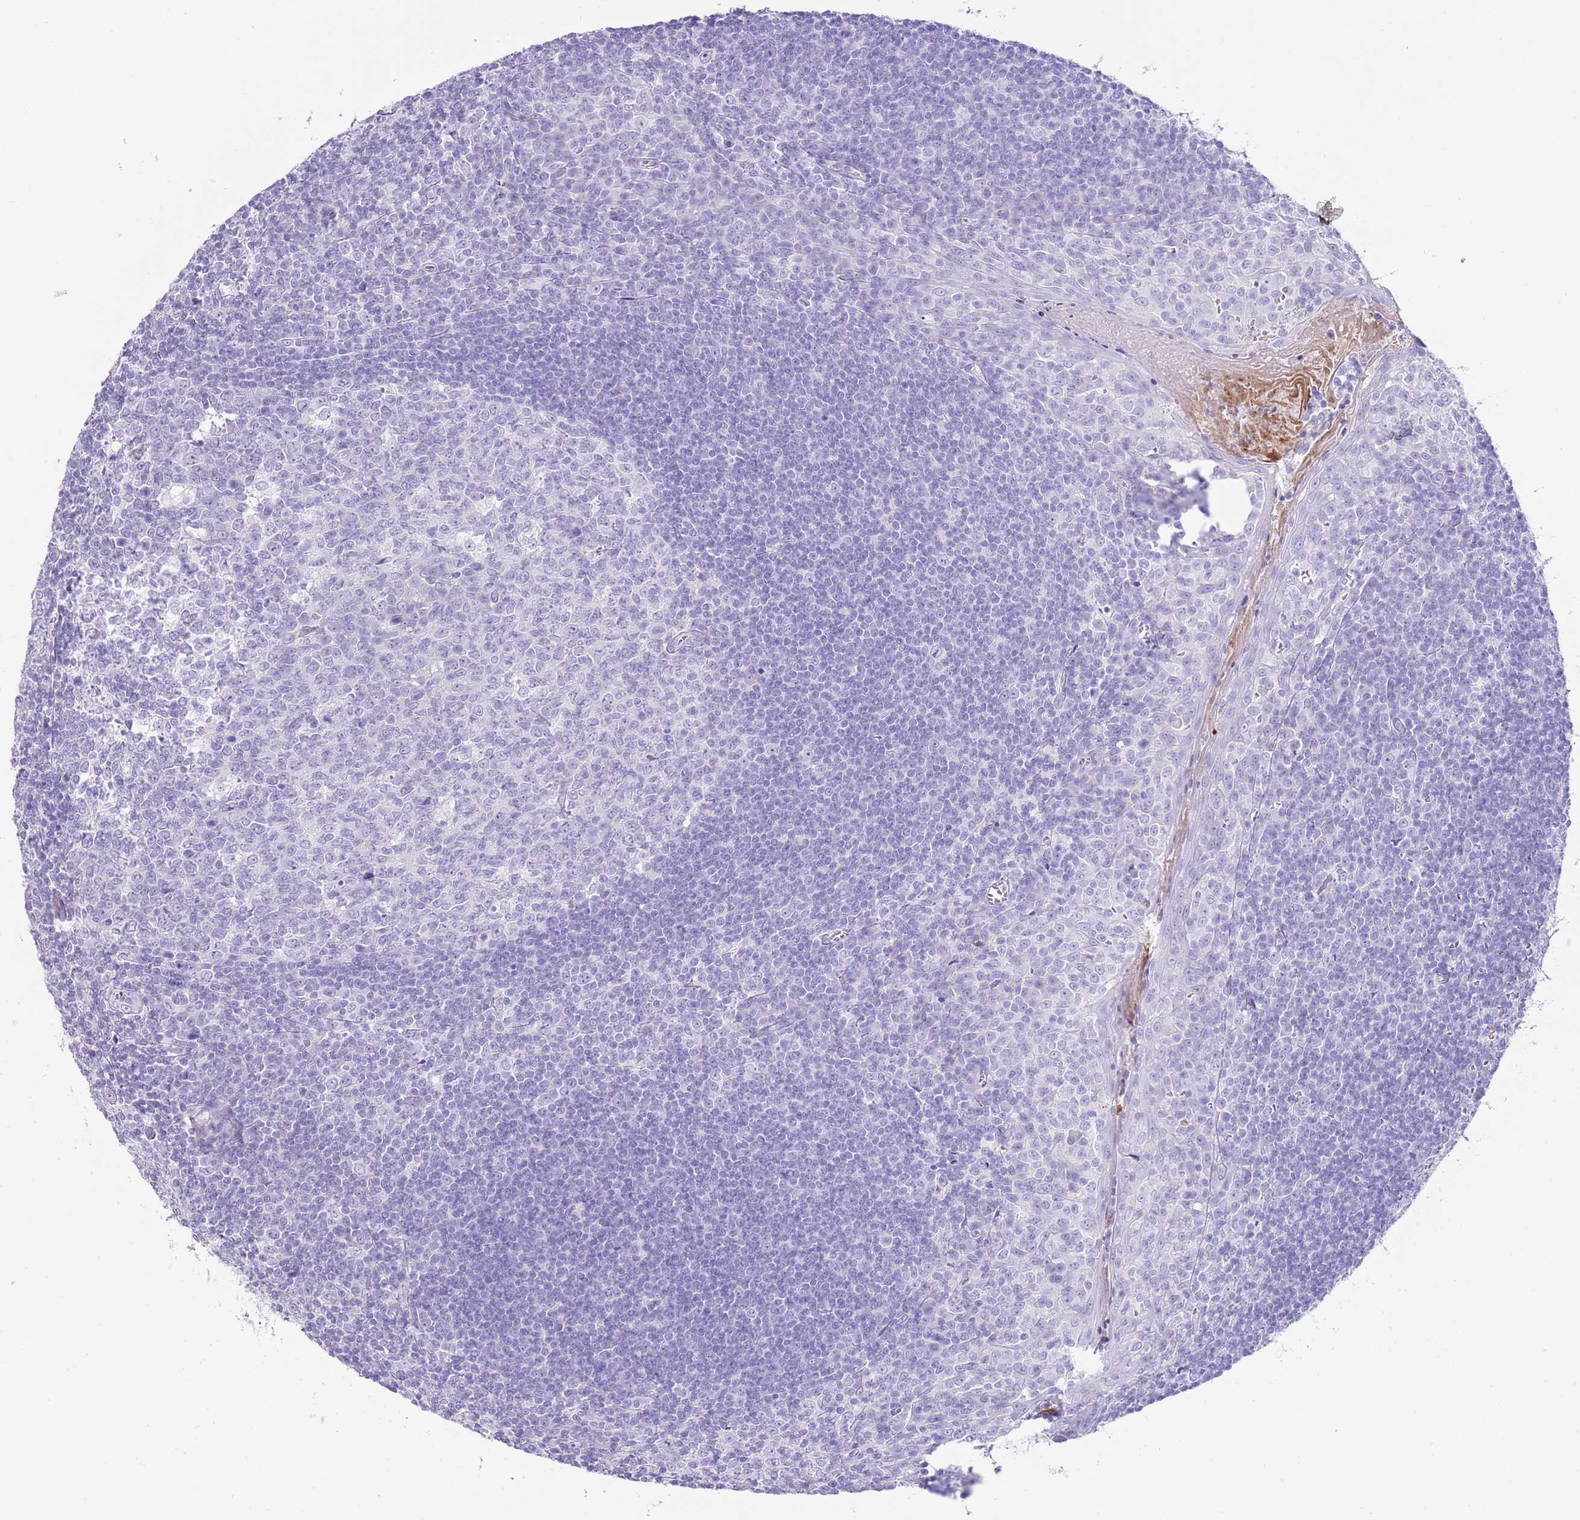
{"staining": {"intensity": "negative", "quantity": "none", "location": "none"}, "tissue": "tonsil", "cell_type": "Germinal center cells", "image_type": "normal", "snomed": [{"axis": "morphology", "description": "Normal tissue, NOS"}, {"axis": "topography", "description": "Tonsil"}], "caption": "DAB (3,3'-diaminobenzidine) immunohistochemical staining of unremarkable human tonsil reveals no significant staining in germinal center cells.", "gene": "ABHD17C", "patient": {"sex": "male", "age": 27}}